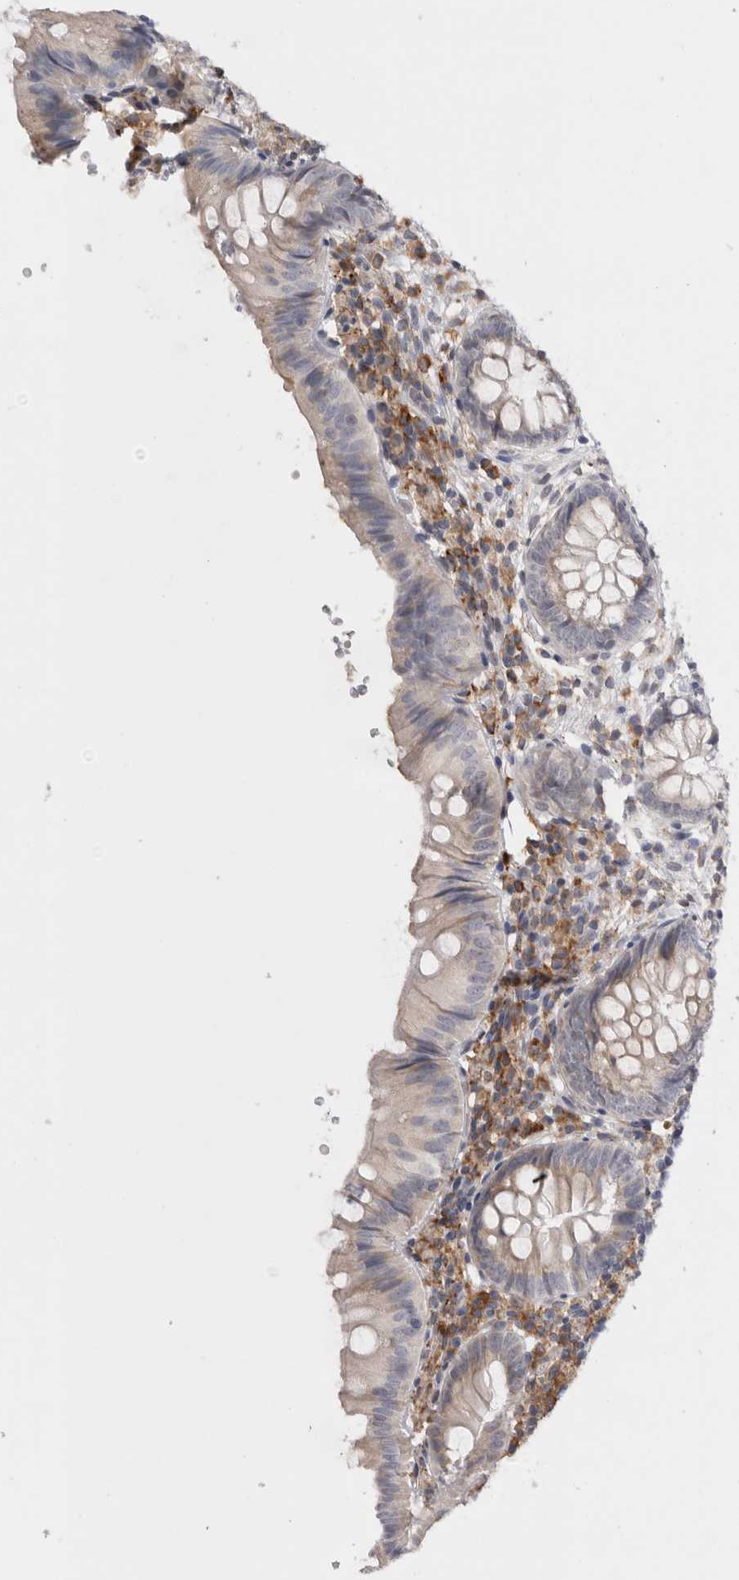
{"staining": {"intensity": "weak", "quantity": "<25%", "location": "cytoplasmic/membranous"}, "tissue": "appendix", "cell_type": "Glandular cells", "image_type": "normal", "snomed": [{"axis": "morphology", "description": "Normal tissue, NOS"}, {"axis": "topography", "description": "Appendix"}], "caption": "There is no significant expression in glandular cells of appendix. (DAB (3,3'-diaminobenzidine) immunohistochemistry, high magnification).", "gene": "VCPIP1", "patient": {"sex": "male", "age": 8}}